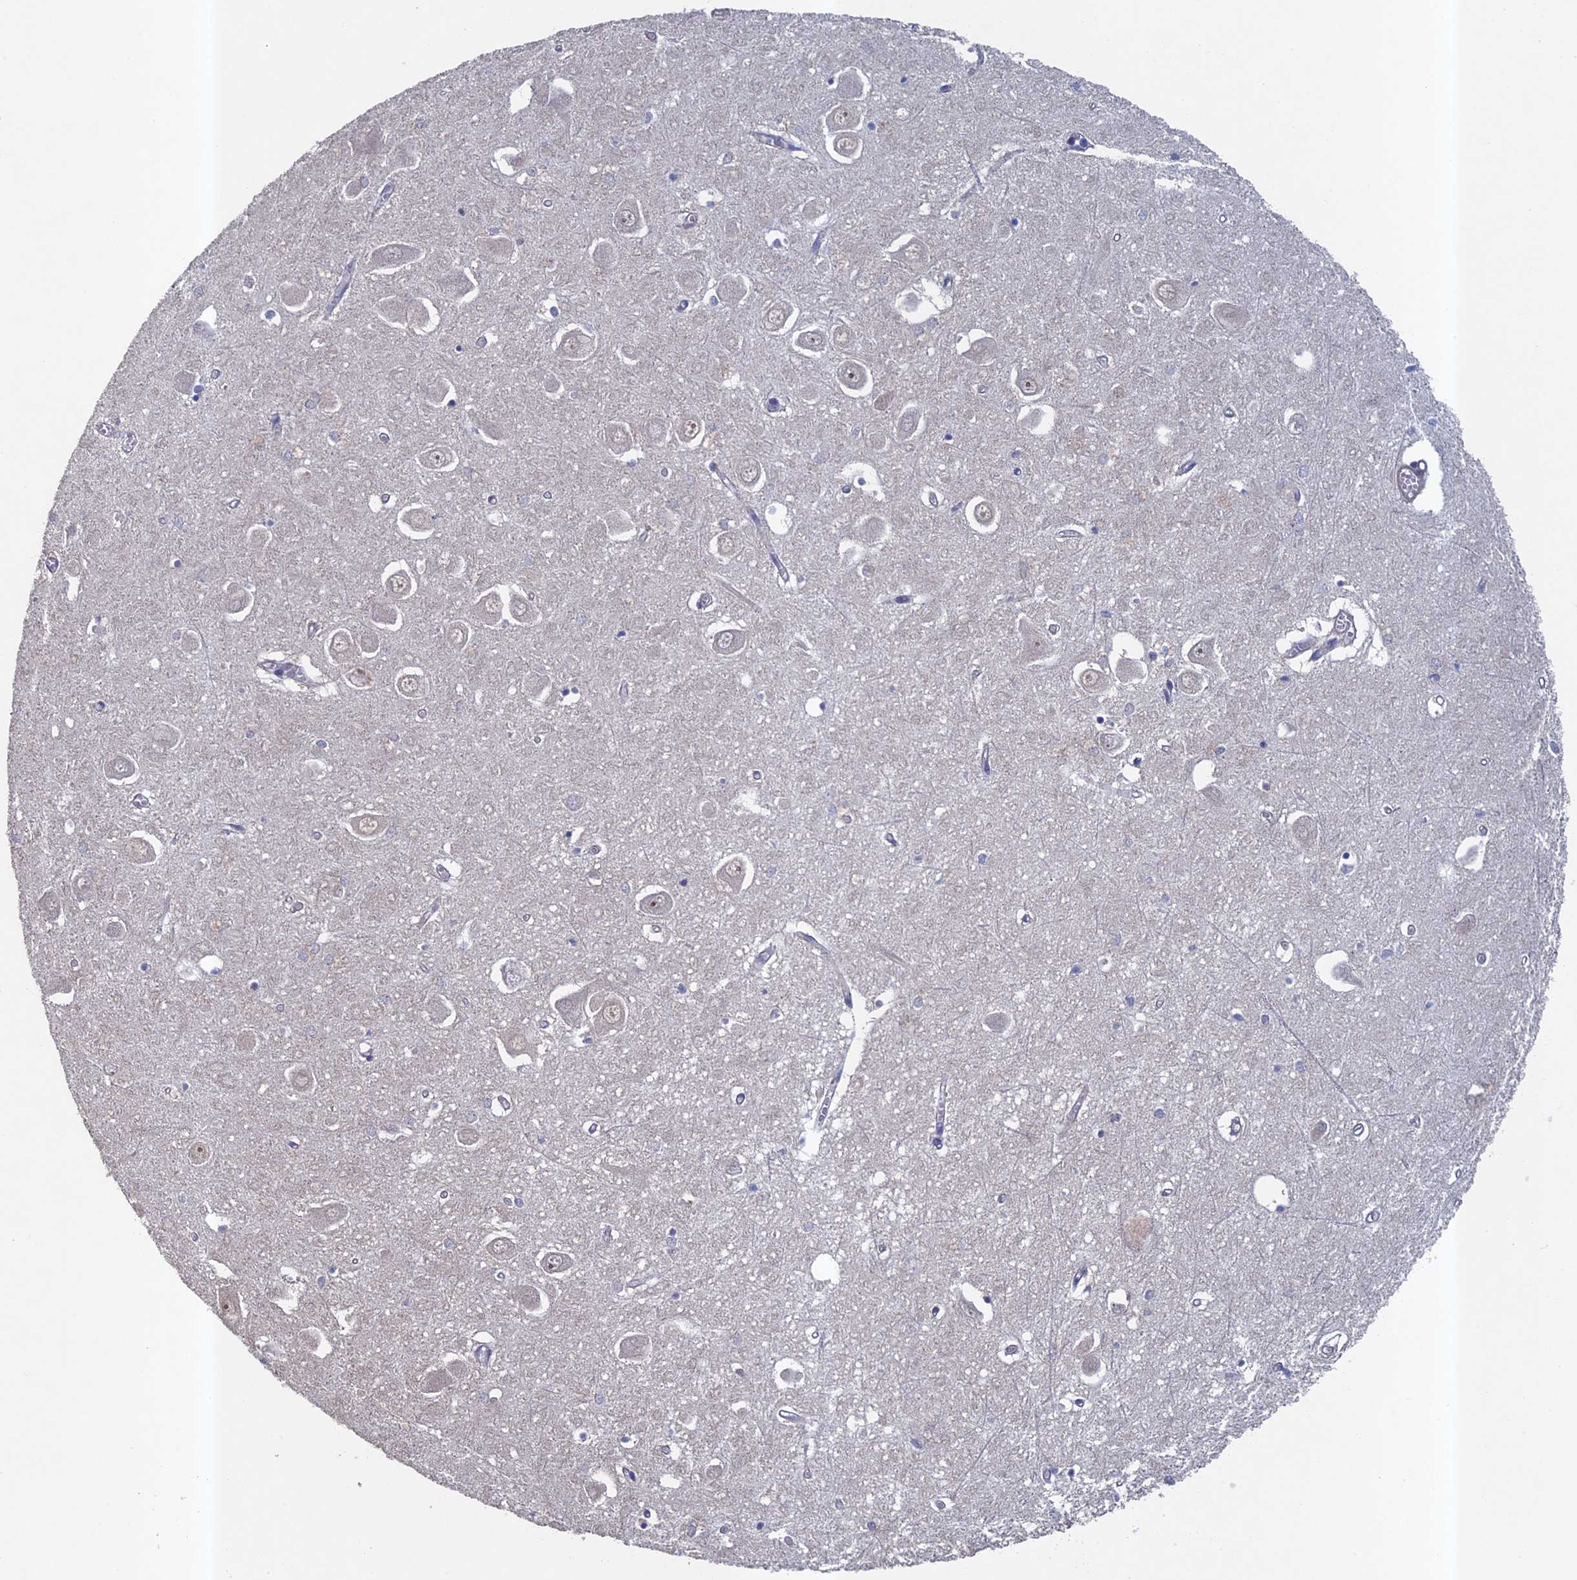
{"staining": {"intensity": "negative", "quantity": "none", "location": "none"}, "tissue": "hippocampus", "cell_type": "Glial cells", "image_type": "normal", "snomed": [{"axis": "morphology", "description": "Normal tissue, NOS"}, {"axis": "topography", "description": "Hippocampus"}], "caption": "Immunohistochemical staining of normal human hippocampus exhibits no significant staining in glial cells. The staining was performed using DAB to visualize the protein expression in brown, while the nuclei were stained in blue with hematoxylin (Magnification: 20x).", "gene": "DIXDC1", "patient": {"sex": "male", "age": 70}}